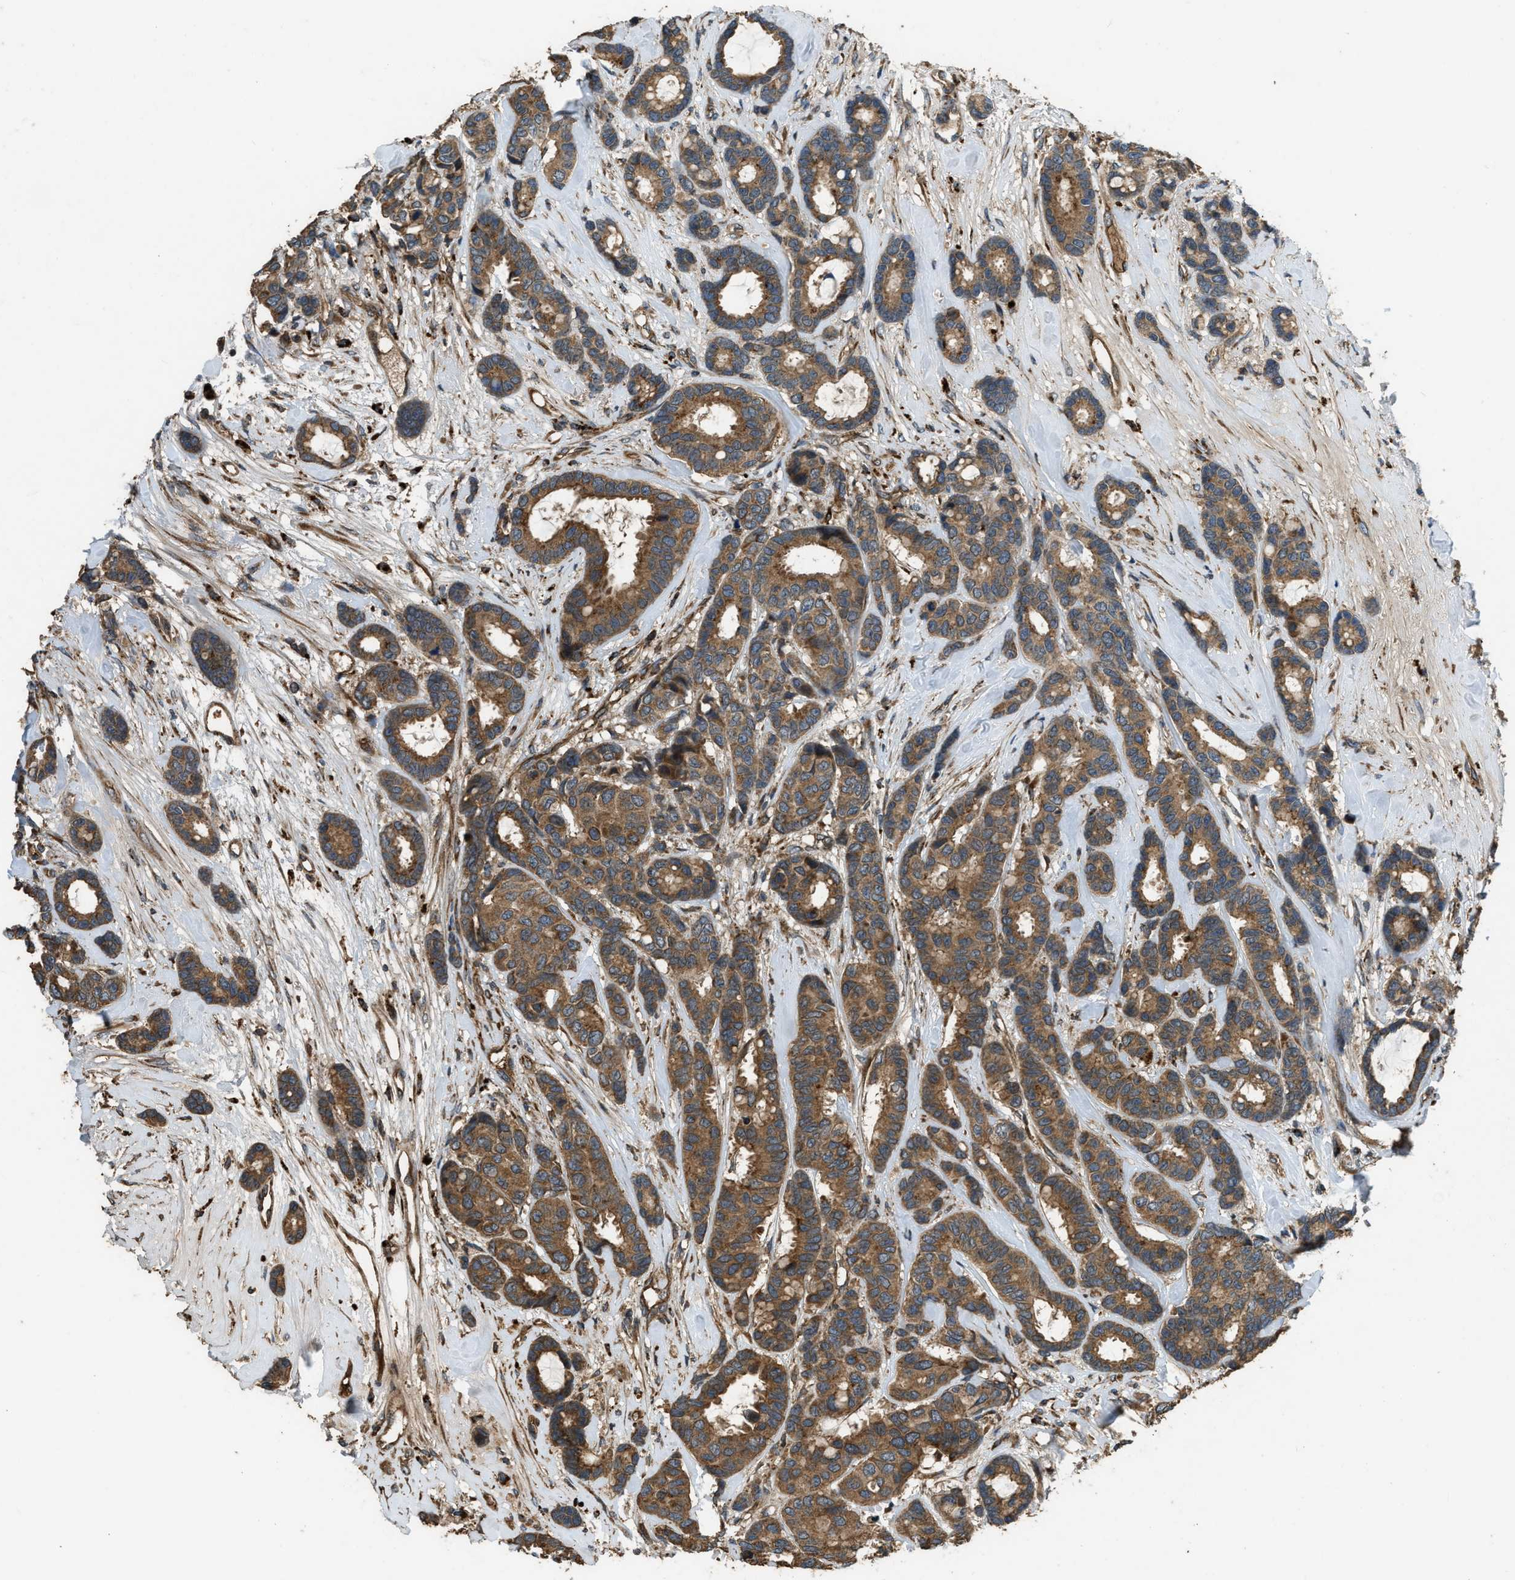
{"staining": {"intensity": "moderate", "quantity": ">75%", "location": "cytoplasmic/membranous"}, "tissue": "breast cancer", "cell_type": "Tumor cells", "image_type": "cancer", "snomed": [{"axis": "morphology", "description": "Duct carcinoma"}, {"axis": "topography", "description": "Breast"}], "caption": "Breast cancer (intraductal carcinoma) tissue shows moderate cytoplasmic/membranous expression in about >75% of tumor cells, visualized by immunohistochemistry.", "gene": "GGH", "patient": {"sex": "female", "age": 87}}